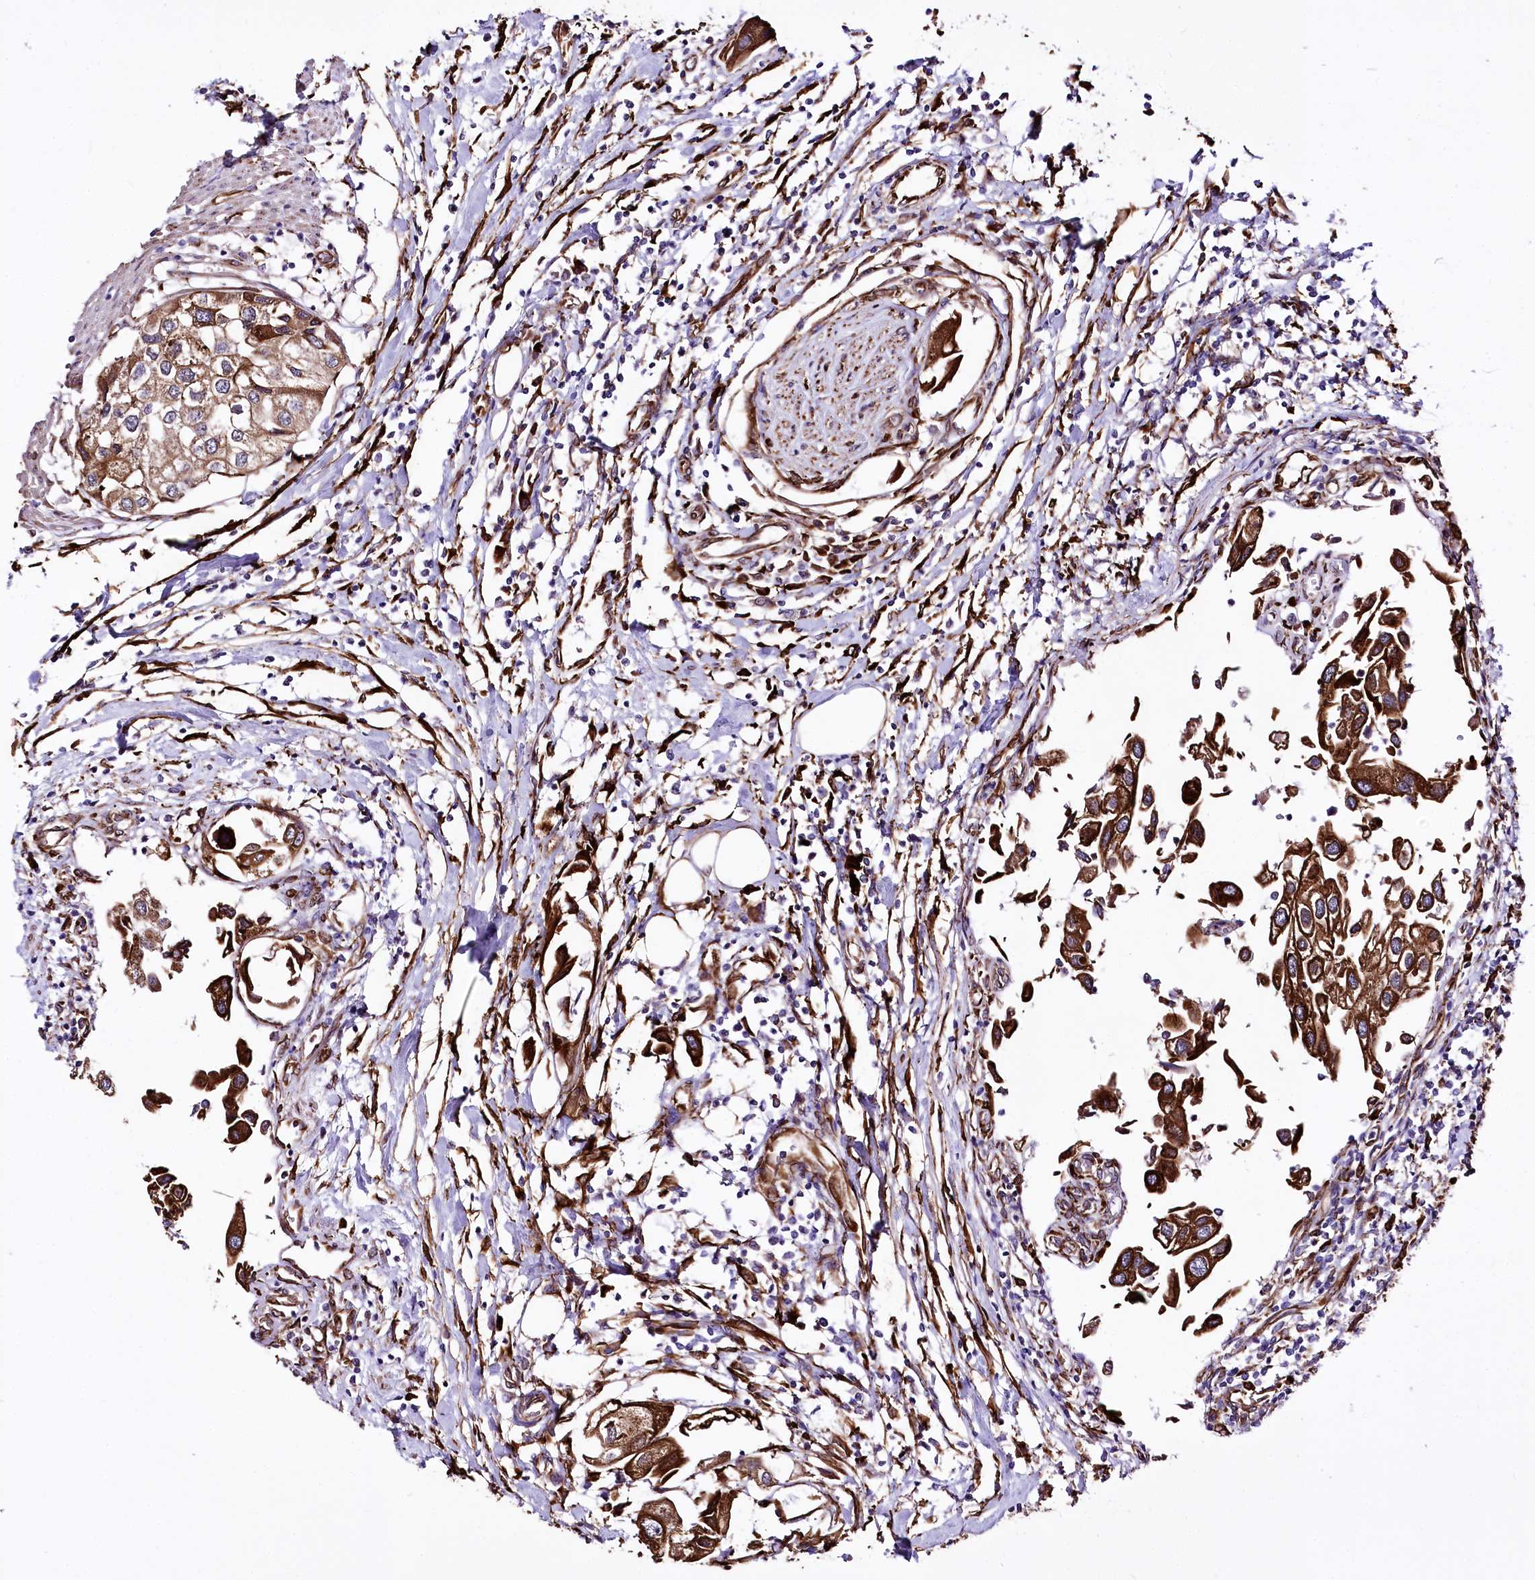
{"staining": {"intensity": "strong", "quantity": ">75%", "location": "cytoplasmic/membranous"}, "tissue": "urothelial cancer", "cell_type": "Tumor cells", "image_type": "cancer", "snomed": [{"axis": "morphology", "description": "Urothelial carcinoma, High grade"}, {"axis": "topography", "description": "Urinary bladder"}], "caption": "Strong cytoplasmic/membranous positivity is appreciated in approximately >75% of tumor cells in urothelial cancer.", "gene": "WWC1", "patient": {"sex": "male", "age": 64}}